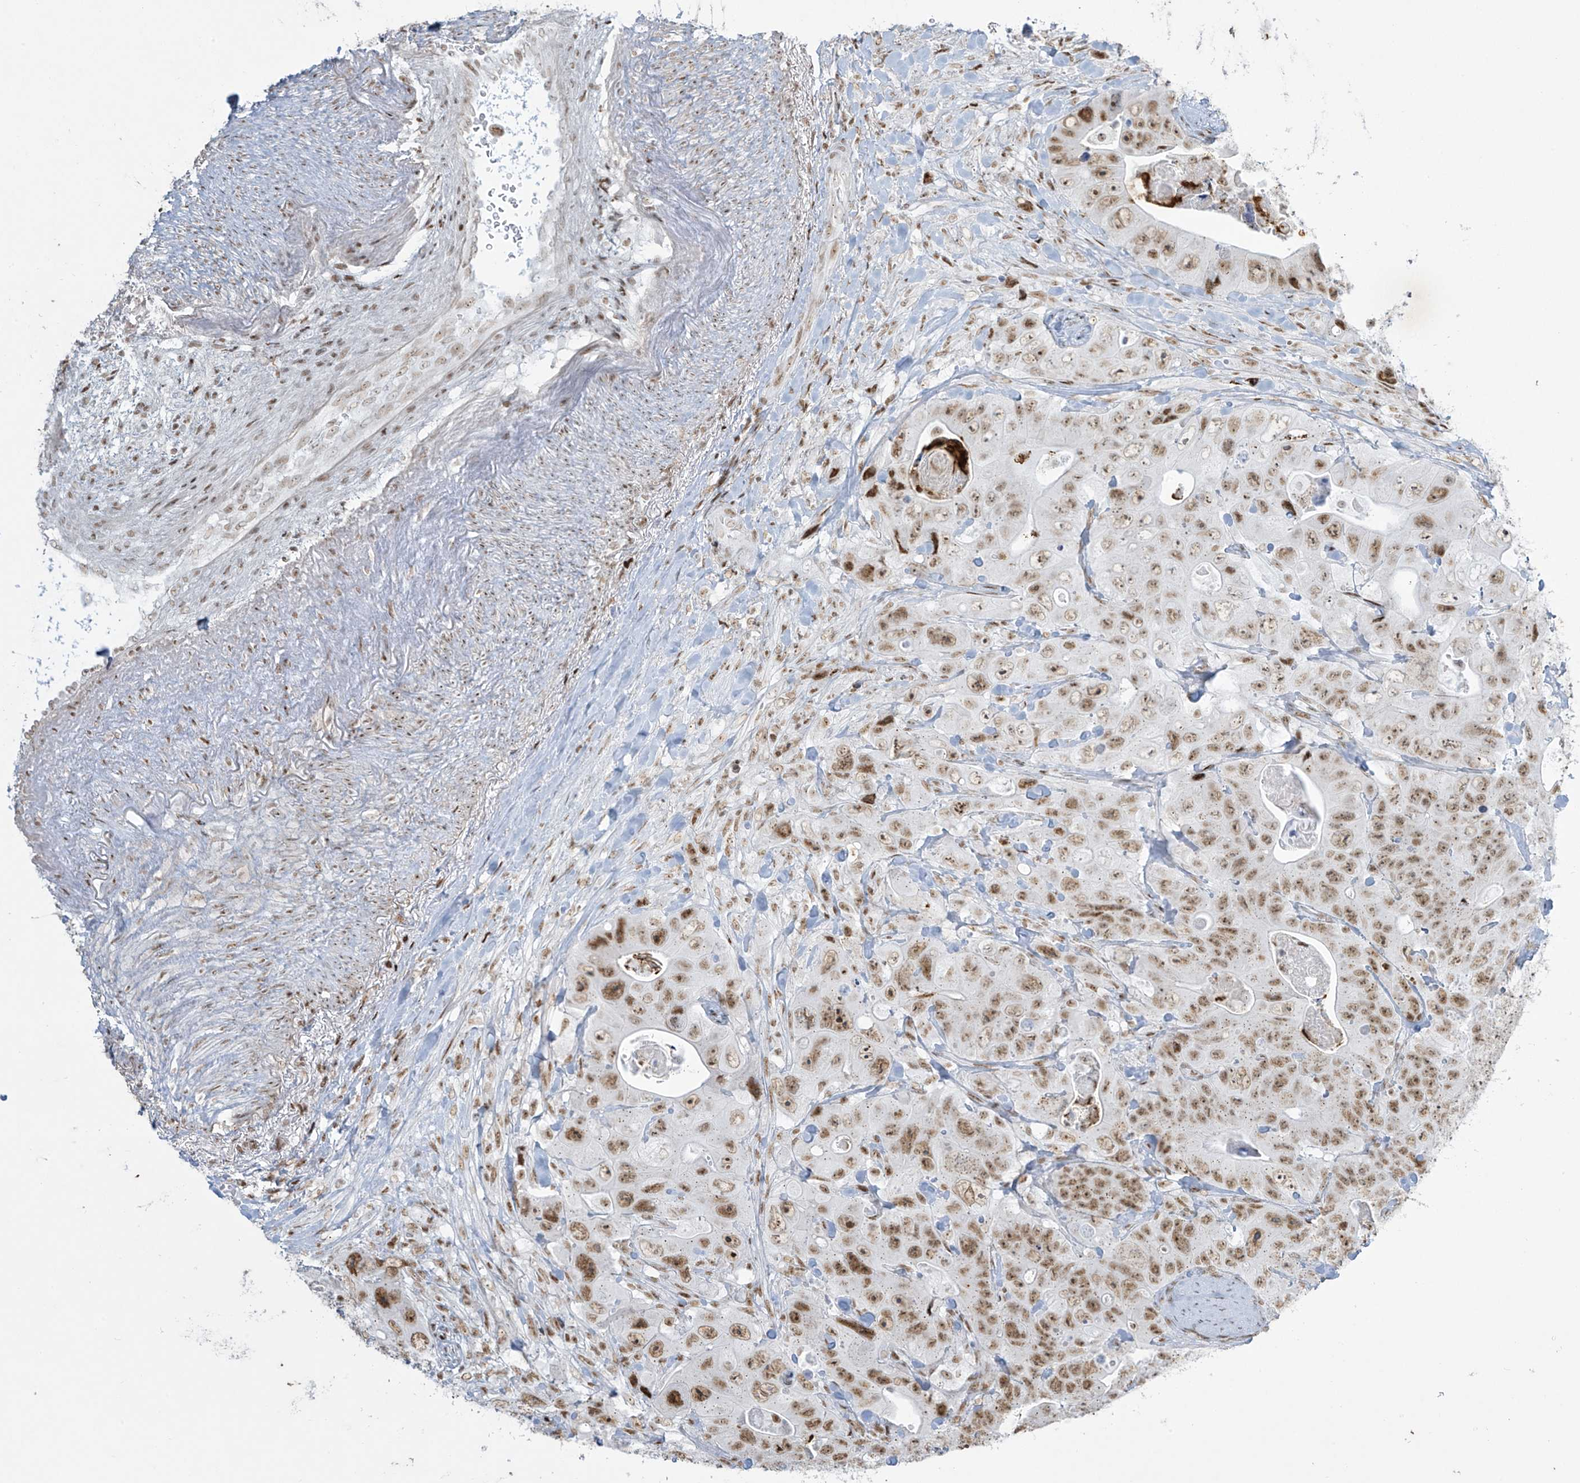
{"staining": {"intensity": "moderate", "quantity": ">75%", "location": "nuclear"}, "tissue": "colorectal cancer", "cell_type": "Tumor cells", "image_type": "cancer", "snomed": [{"axis": "morphology", "description": "Adenocarcinoma, NOS"}, {"axis": "topography", "description": "Colon"}], "caption": "A medium amount of moderate nuclear positivity is identified in about >75% of tumor cells in adenocarcinoma (colorectal) tissue.", "gene": "MS4A6A", "patient": {"sex": "female", "age": 46}}